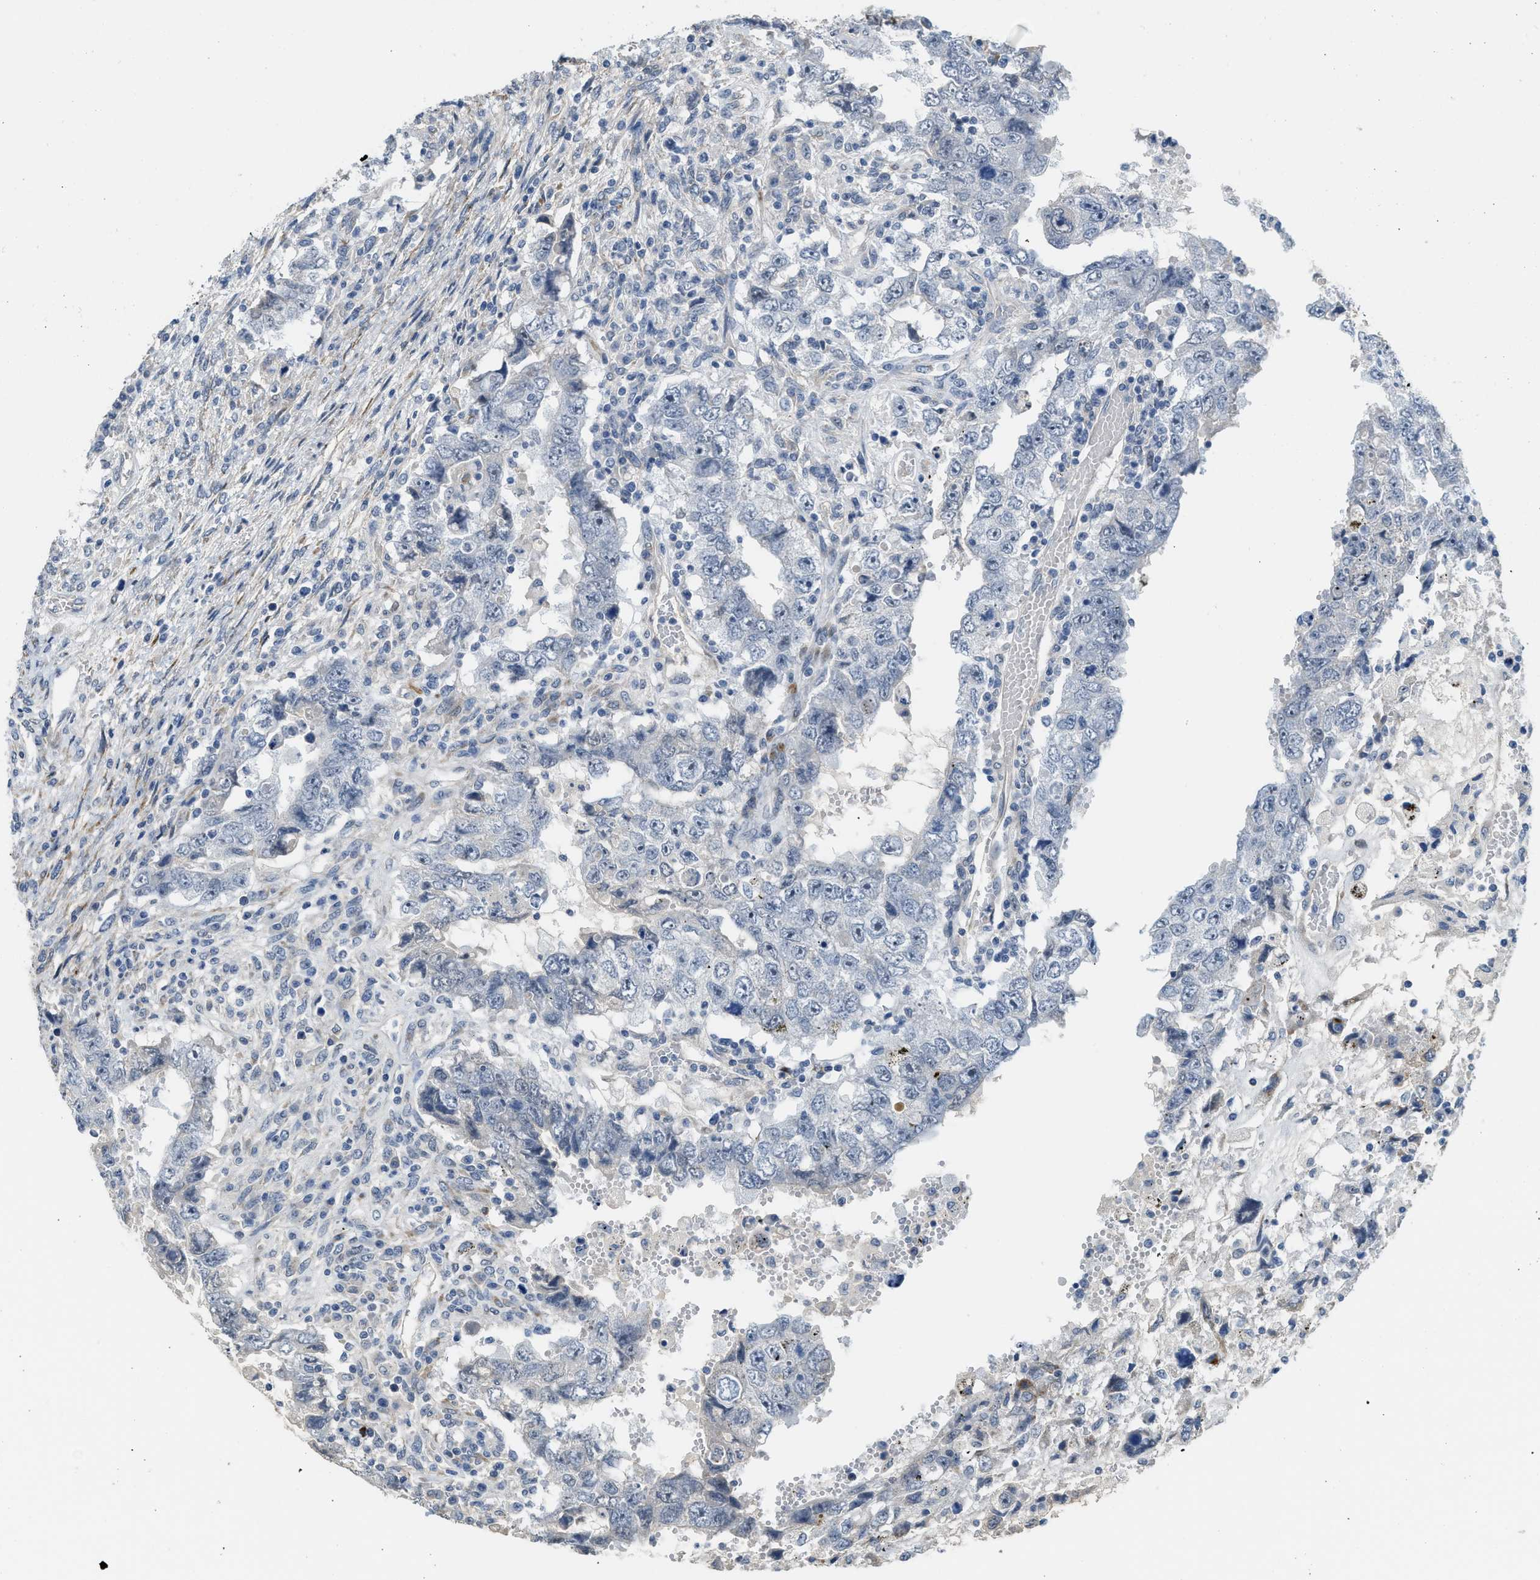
{"staining": {"intensity": "negative", "quantity": "none", "location": "none"}, "tissue": "testis cancer", "cell_type": "Tumor cells", "image_type": "cancer", "snomed": [{"axis": "morphology", "description": "Carcinoma, Embryonal, NOS"}, {"axis": "topography", "description": "Testis"}], "caption": "The immunohistochemistry (IHC) photomicrograph has no significant staining in tumor cells of embryonal carcinoma (testis) tissue.", "gene": "TMEM154", "patient": {"sex": "male", "age": 26}}